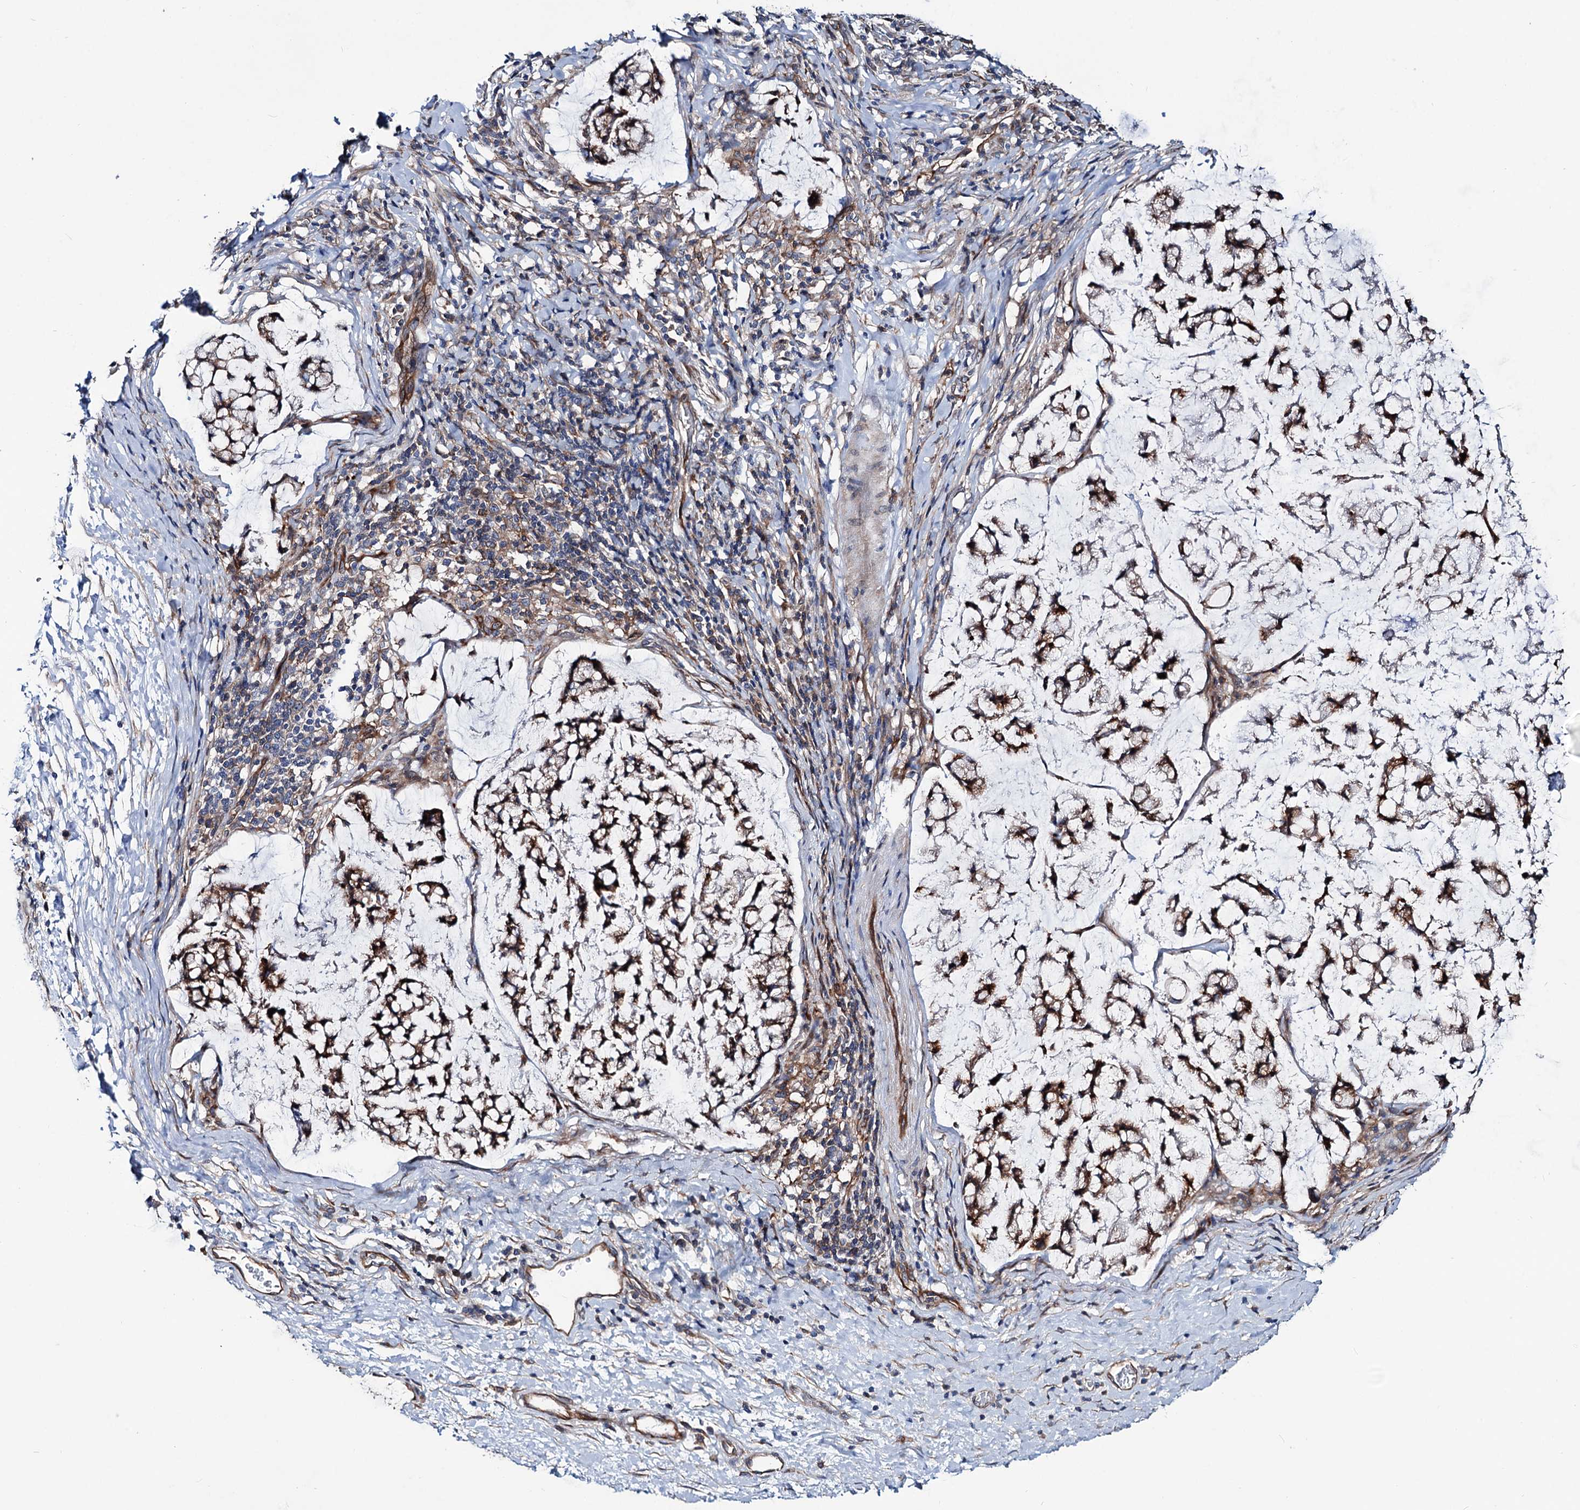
{"staining": {"intensity": "moderate", "quantity": ">75%", "location": "cytoplasmic/membranous"}, "tissue": "stomach cancer", "cell_type": "Tumor cells", "image_type": "cancer", "snomed": [{"axis": "morphology", "description": "Adenocarcinoma, NOS"}, {"axis": "topography", "description": "Stomach, lower"}], "caption": "Stomach cancer stained for a protein exhibits moderate cytoplasmic/membranous positivity in tumor cells.", "gene": "PTDSS2", "patient": {"sex": "male", "age": 67}}